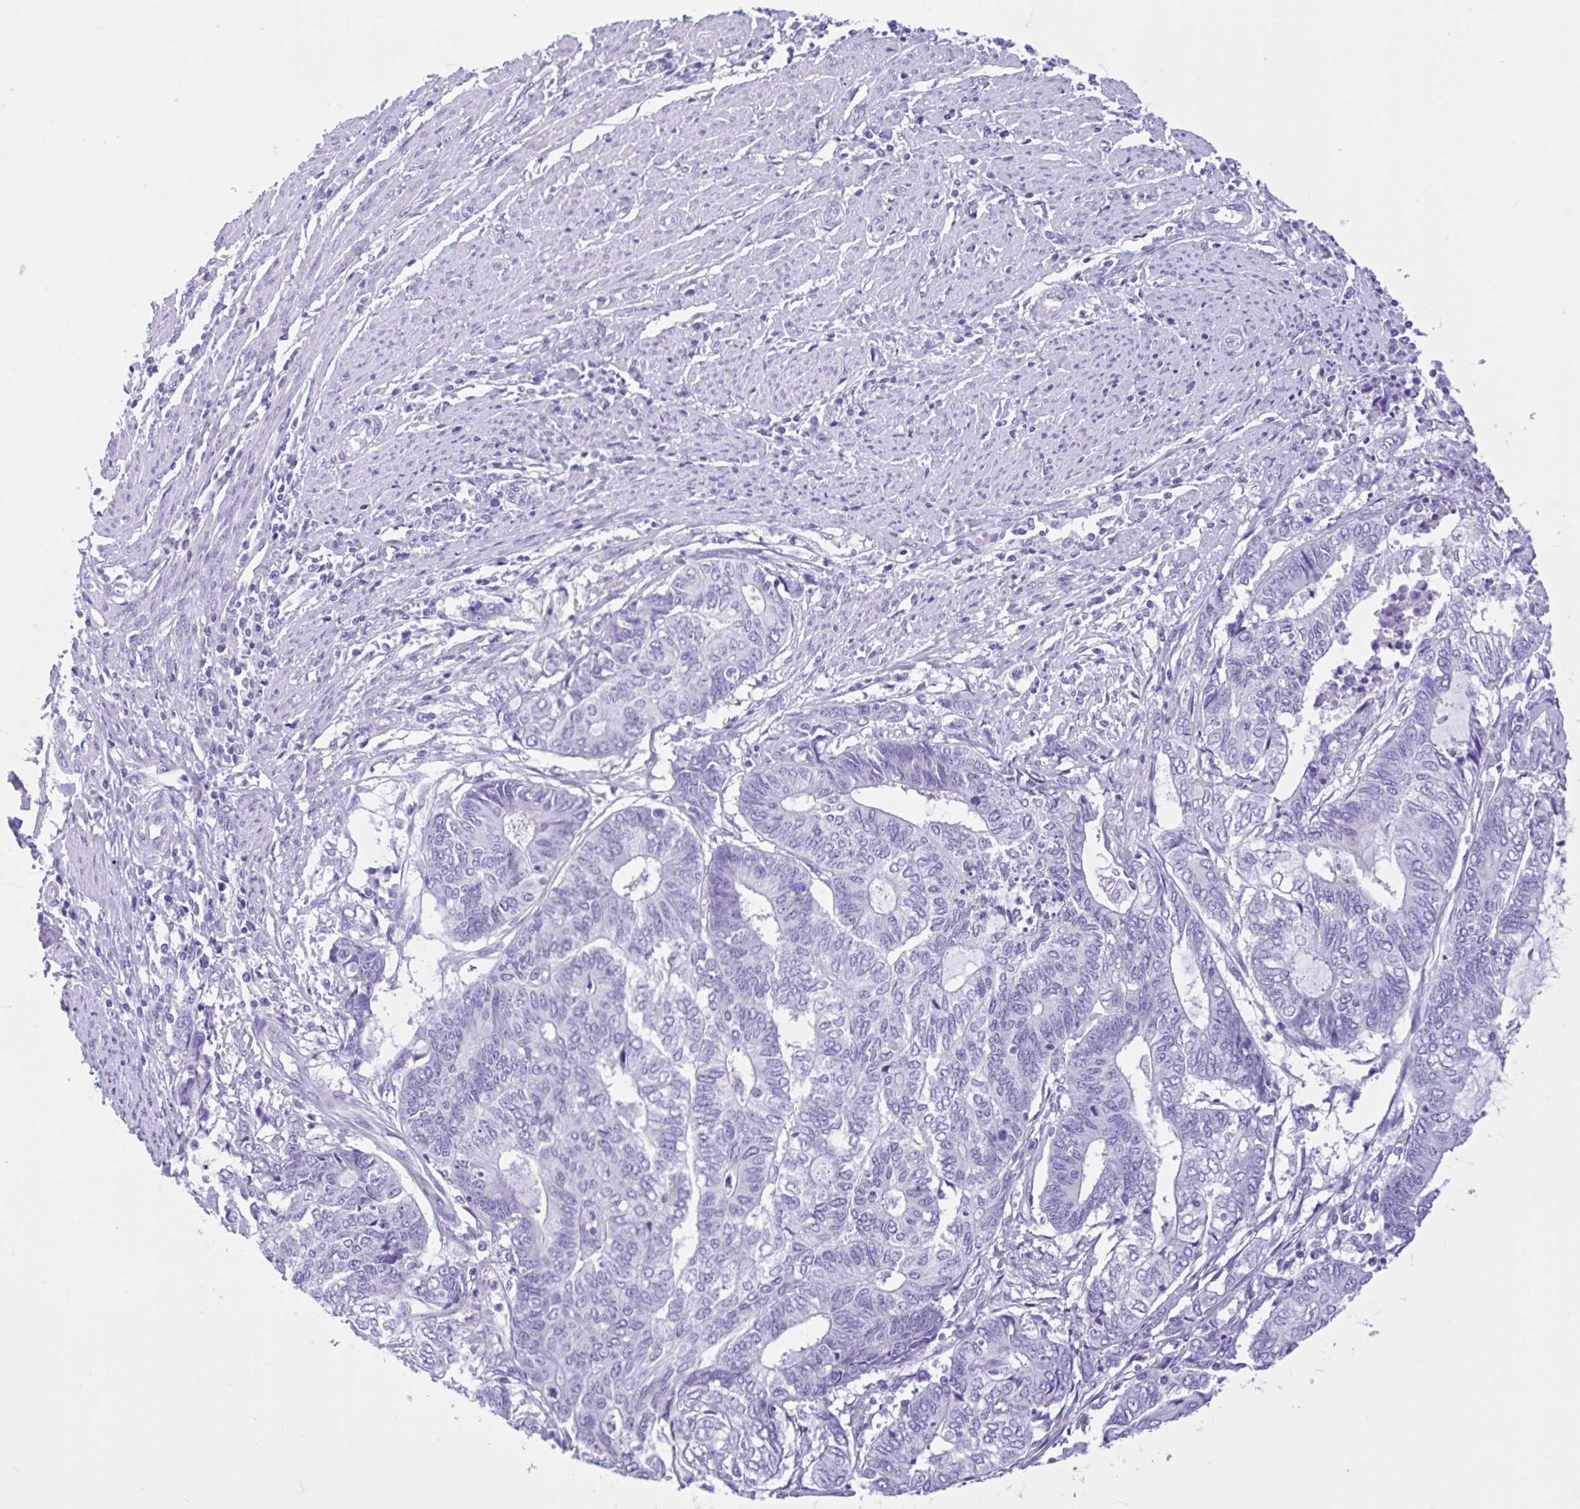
{"staining": {"intensity": "negative", "quantity": "none", "location": "none"}, "tissue": "endometrial cancer", "cell_type": "Tumor cells", "image_type": "cancer", "snomed": [{"axis": "morphology", "description": "Adenocarcinoma, NOS"}, {"axis": "topography", "description": "Uterus"}, {"axis": "topography", "description": "Endometrium"}], "caption": "This is a histopathology image of immunohistochemistry (IHC) staining of endometrial cancer, which shows no positivity in tumor cells.", "gene": "OR4N4", "patient": {"sex": "female", "age": 70}}